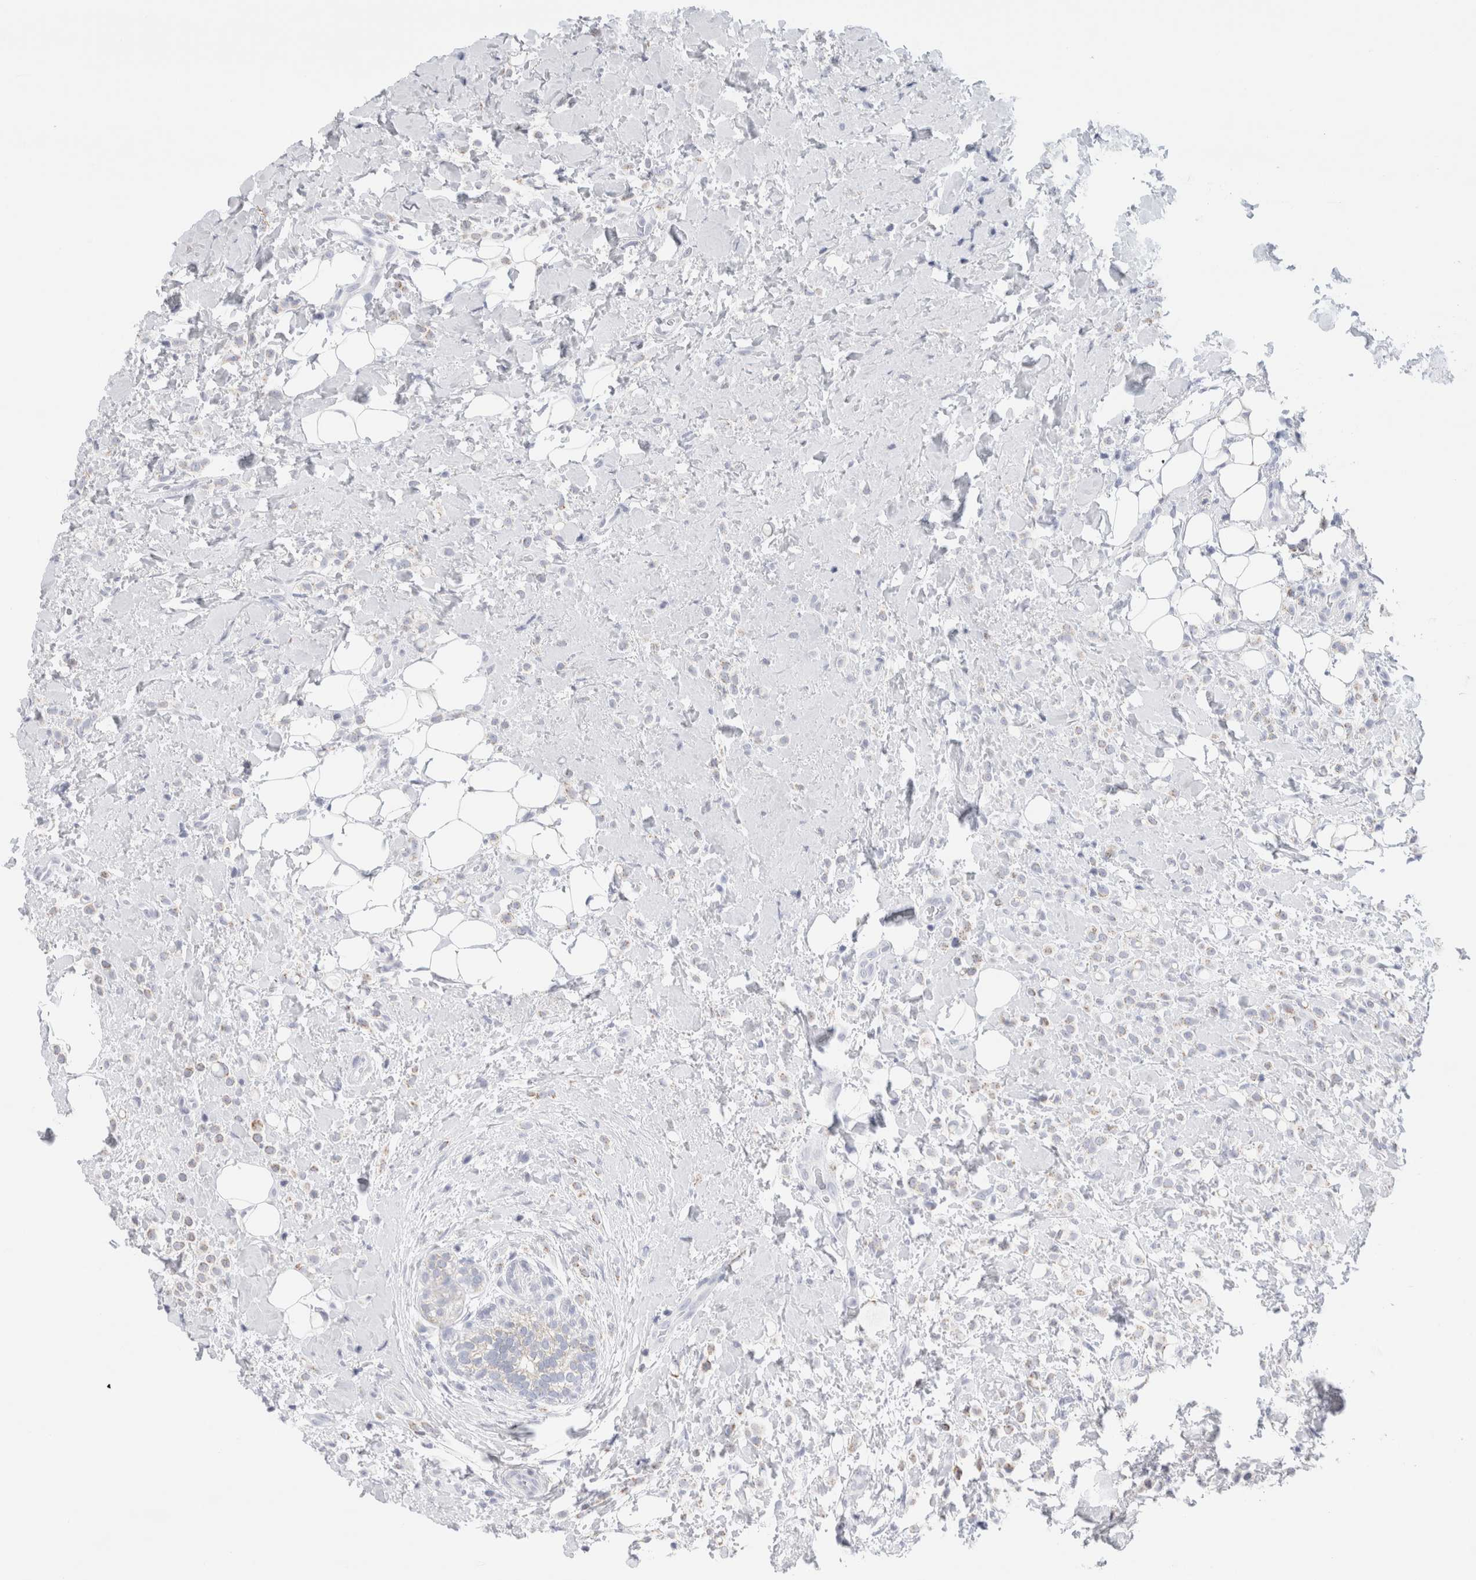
{"staining": {"intensity": "negative", "quantity": "none", "location": "none"}, "tissue": "breast cancer", "cell_type": "Tumor cells", "image_type": "cancer", "snomed": [{"axis": "morphology", "description": "Normal tissue, NOS"}, {"axis": "morphology", "description": "Lobular carcinoma"}, {"axis": "topography", "description": "Breast"}], "caption": "Tumor cells show no significant positivity in breast cancer (lobular carcinoma).", "gene": "ECHDC2", "patient": {"sex": "female", "age": 50}}